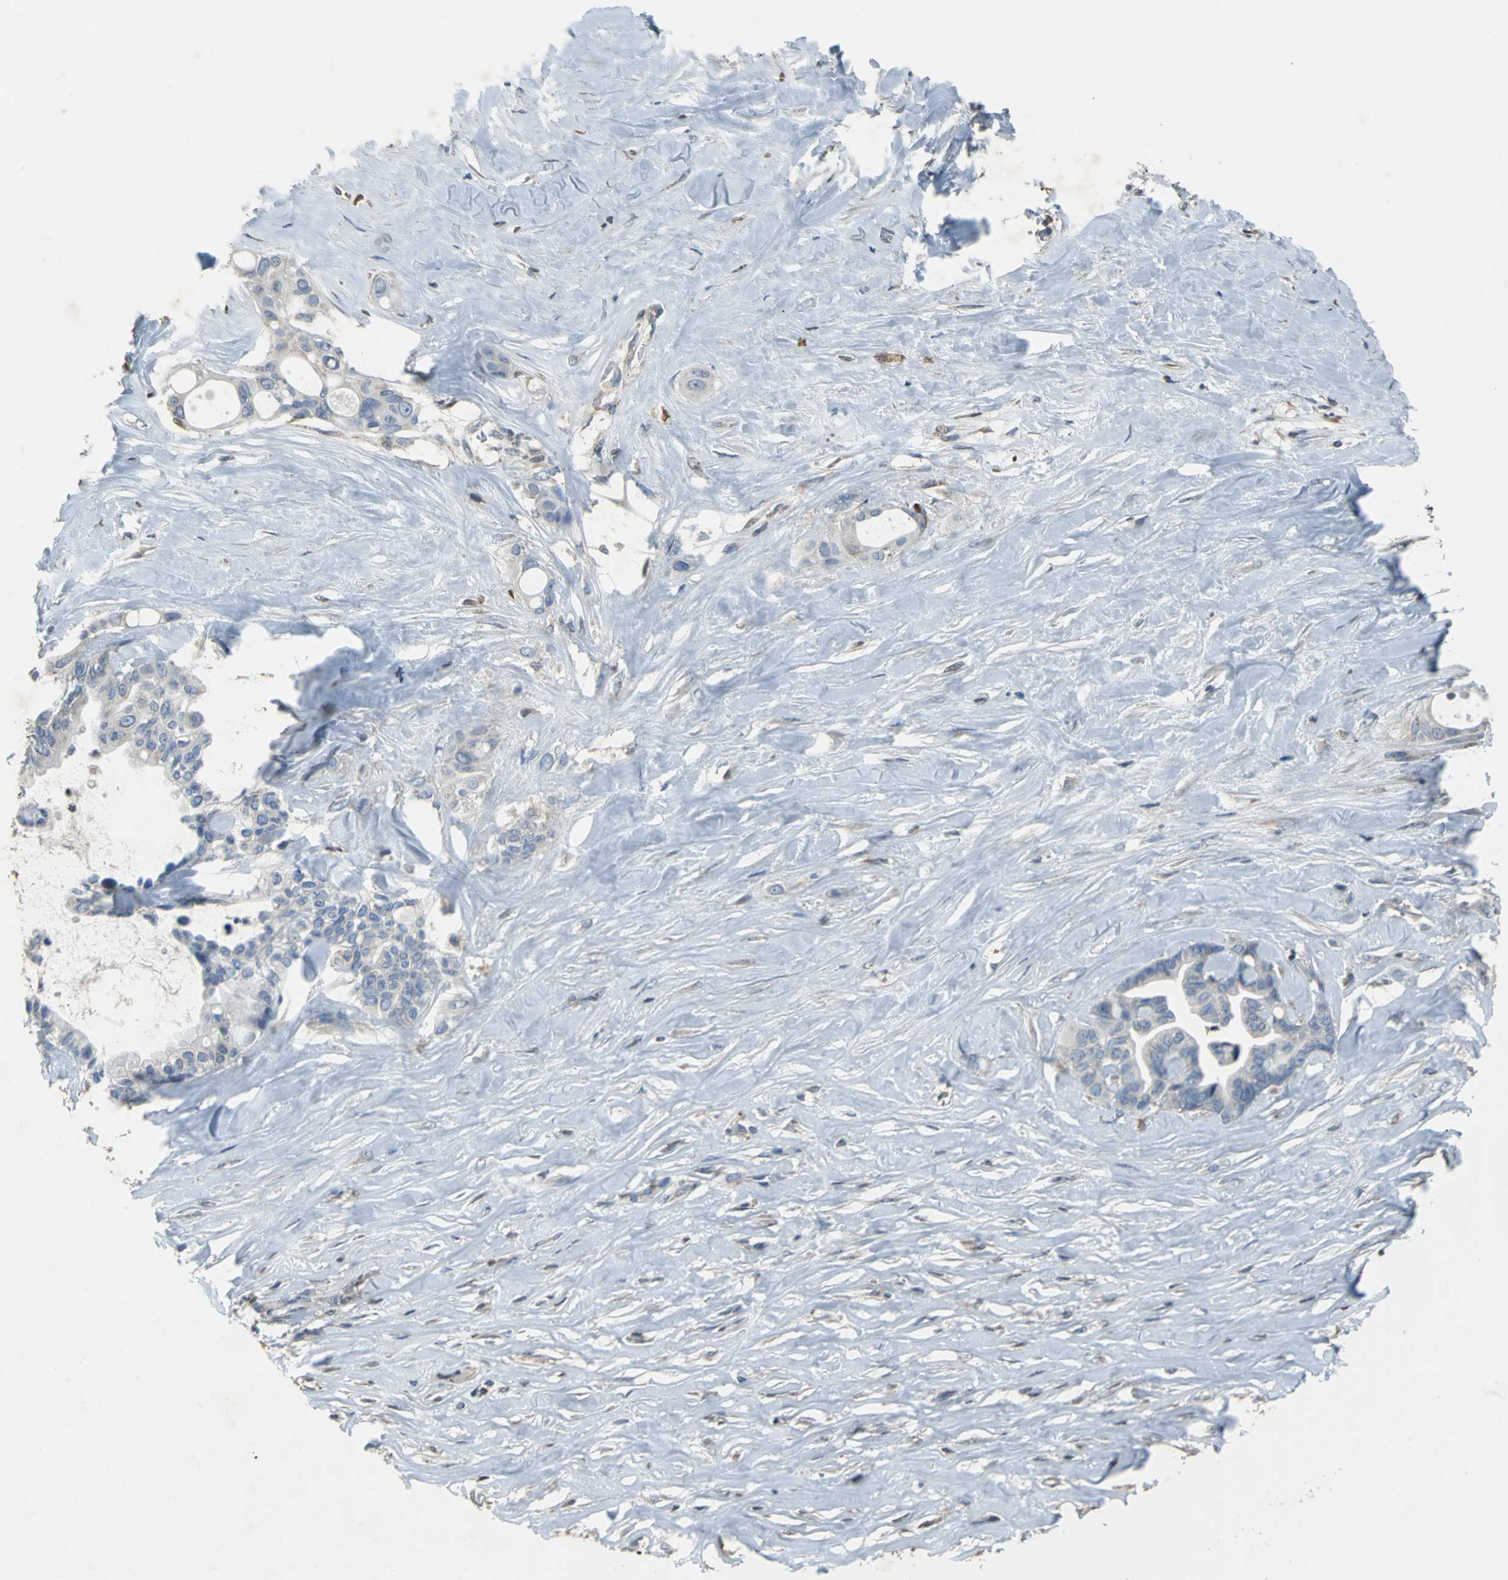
{"staining": {"intensity": "negative", "quantity": "none", "location": "none"}, "tissue": "liver cancer", "cell_type": "Tumor cells", "image_type": "cancer", "snomed": [{"axis": "morphology", "description": "Cholangiocarcinoma"}, {"axis": "topography", "description": "Liver"}], "caption": "There is no significant positivity in tumor cells of cholangiocarcinoma (liver).", "gene": "EIF5A", "patient": {"sex": "female", "age": 67}}